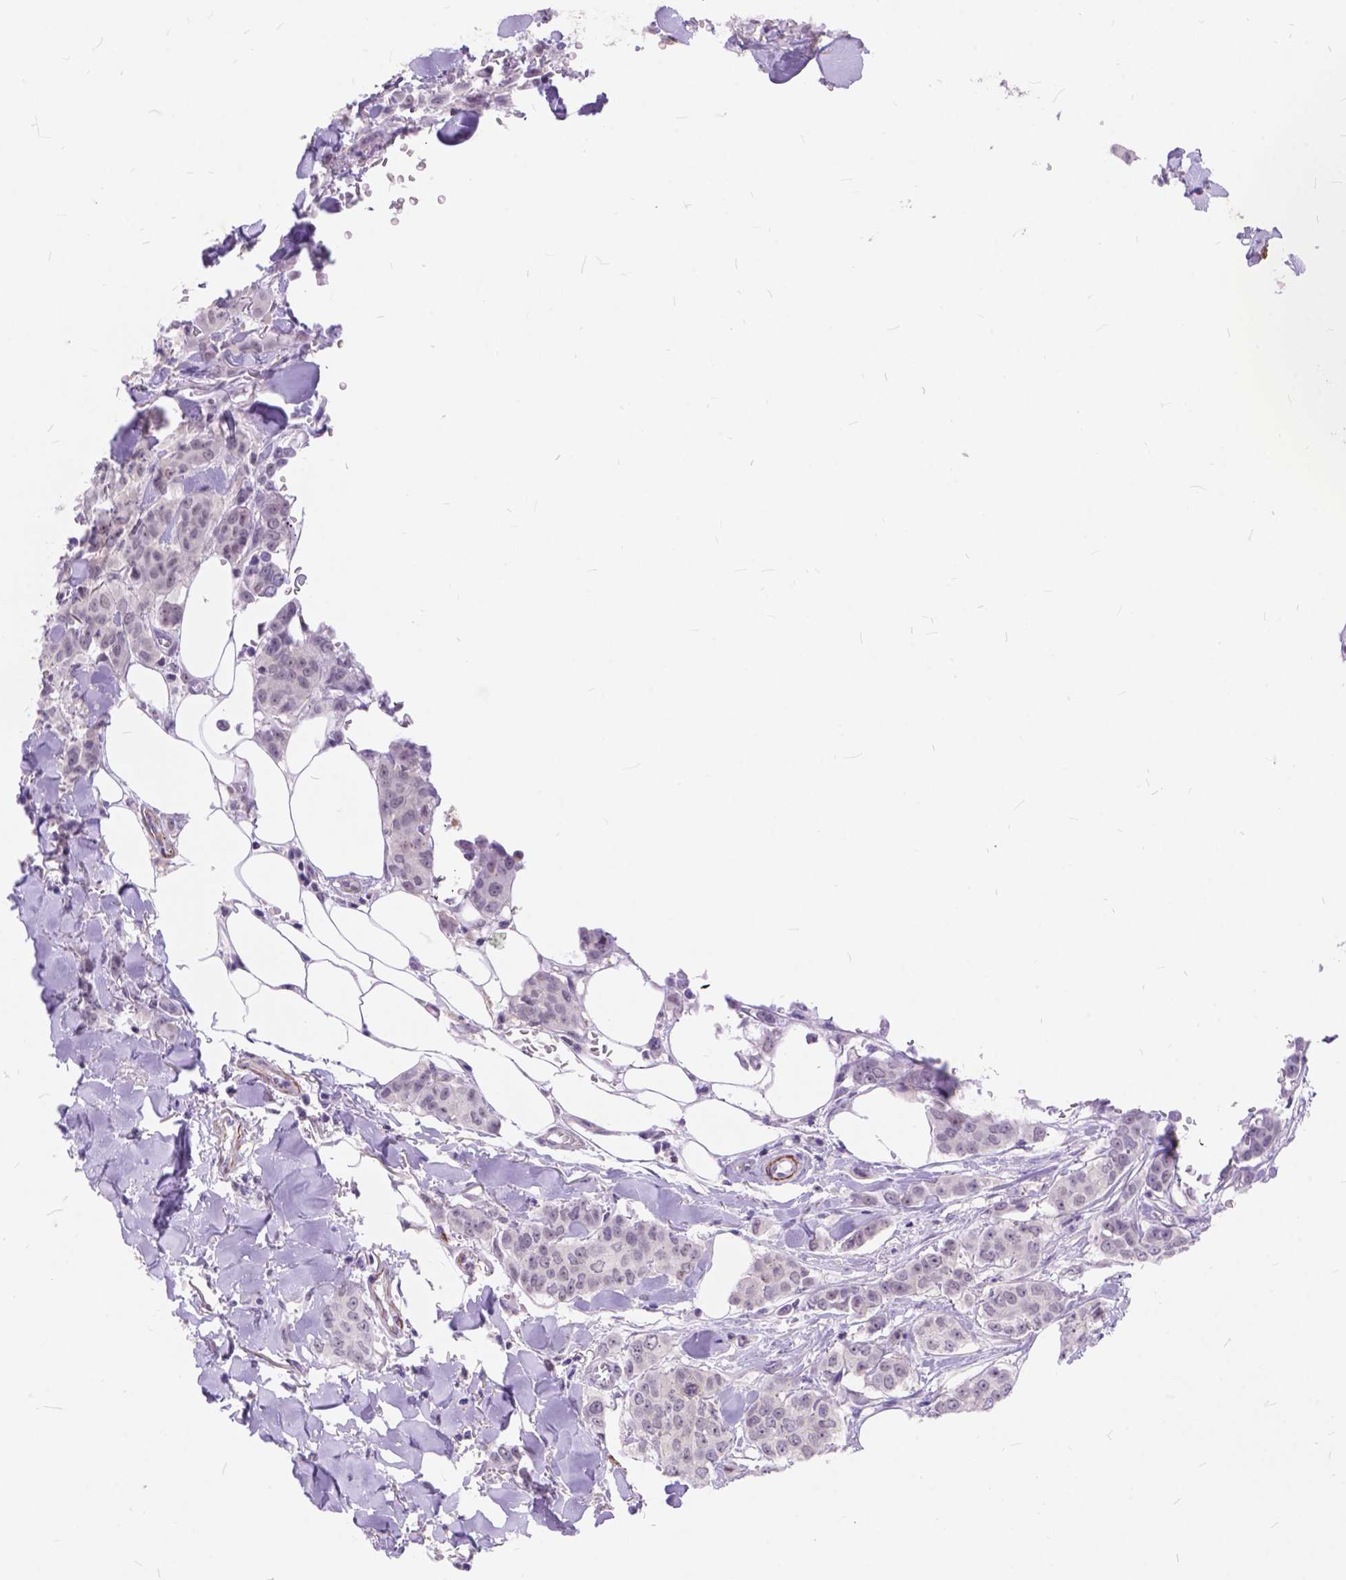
{"staining": {"intensity": "negative", "quantity": "none", "location": "none"}, "tissue": "breast cancer", "cell_type": "Tumor cells", "image_type": "cancer", "snomed": [{"axis": "morphology", "description": "Duct carcinoma"}, {"axis": "topography", "description": "Breast"}], "caption": "A high-resolution micrograph shows immunohistochemistry staining of breast cancer, which demonstrates no significant expression in tumor cells.", "gene": "MAN2C1", "patient": {"sex": "female", "age": 94}}